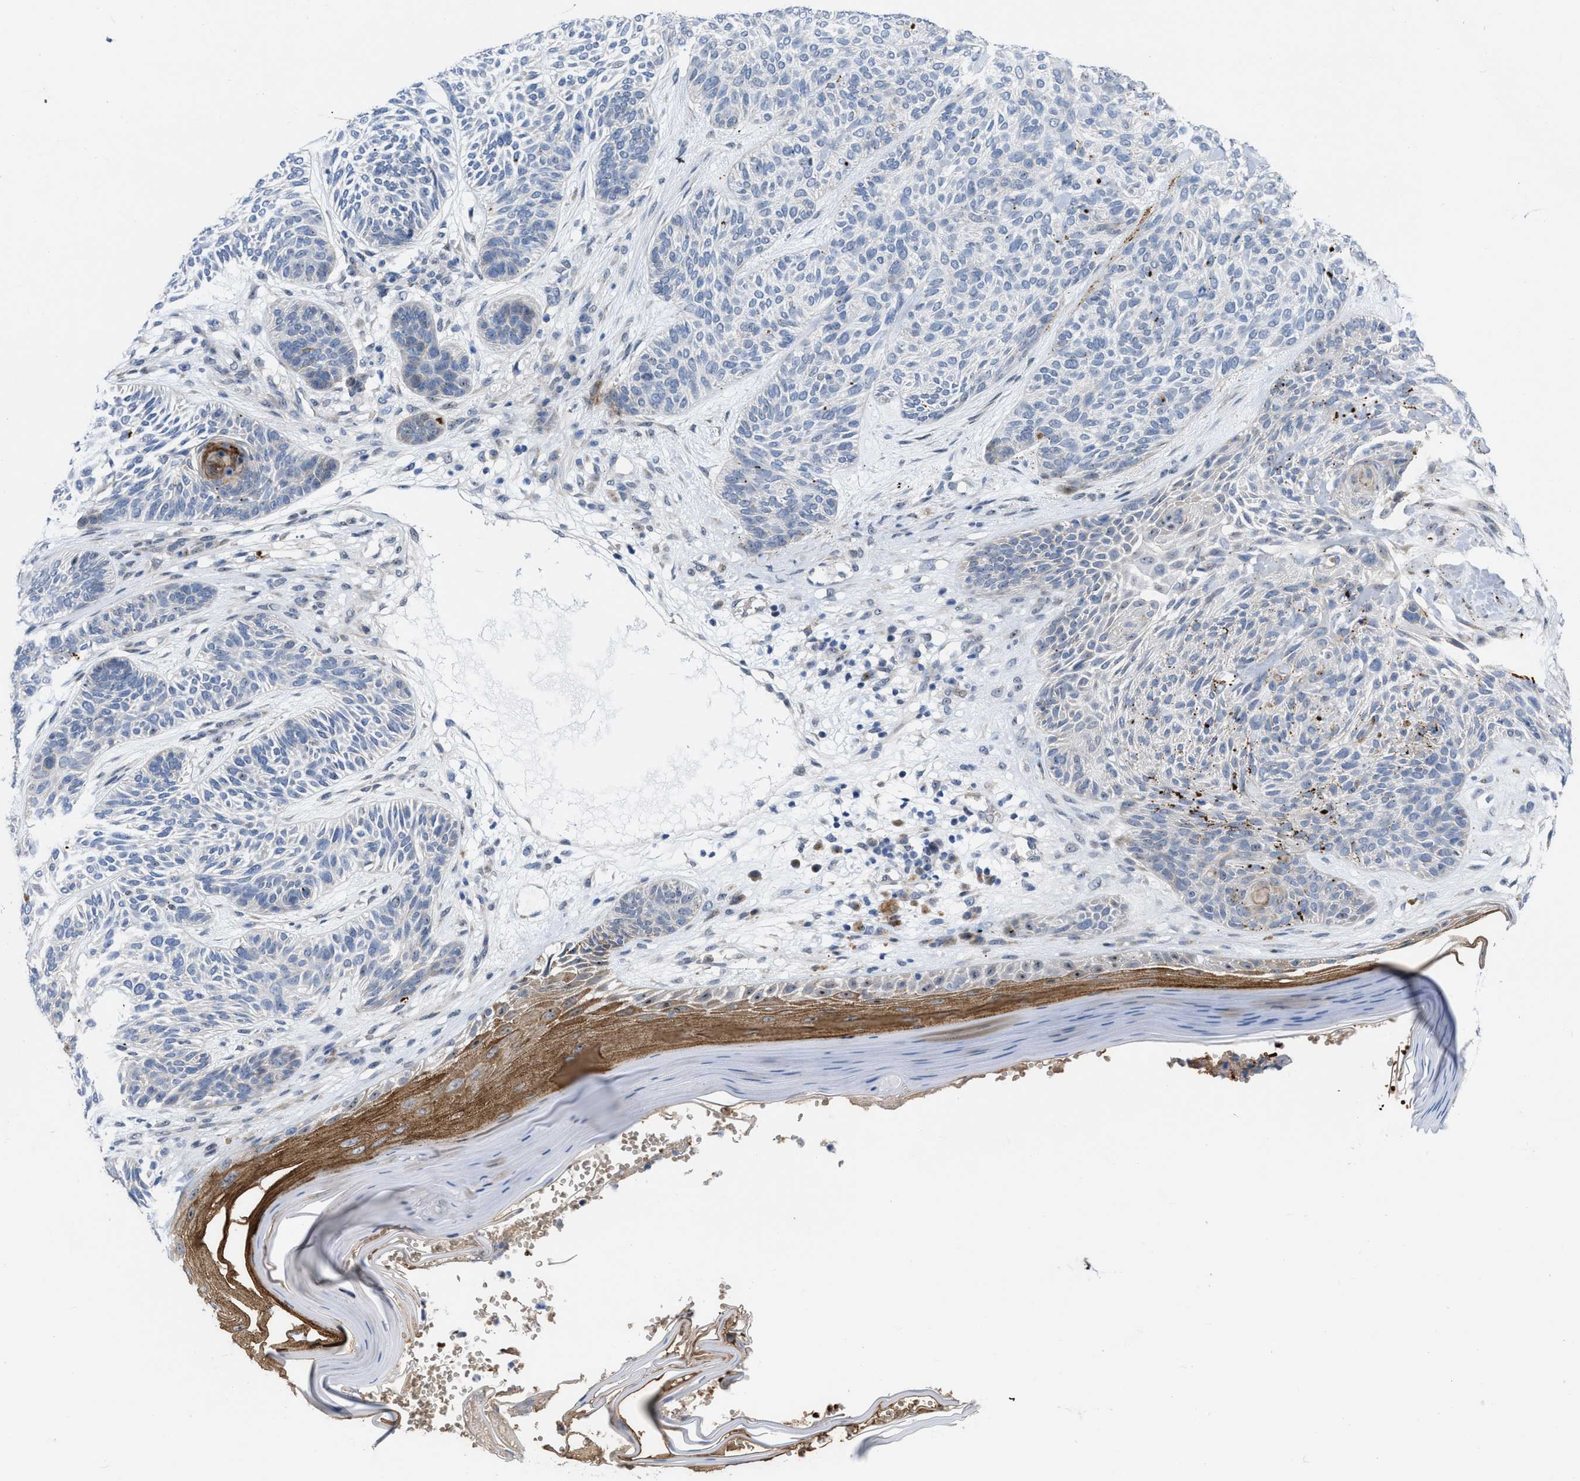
{"staining": {"intensity": "negative", "quantity": "none", "location": "none"}, "tissue": "skin cancer", "cell_type": "Tumor cells", "image_type": "cancer", "snomed": [{"axis": "morphology", "description": "Basal cell carcinoma"}, {"axis": "topography", "description": "Skin"}], "caption": "IHC image of skin cancer stained for a protein (brown), which displays no expression in tumor cells.", "gene": "POLR1F", "patient": {"sex": "male", "age": 55}}